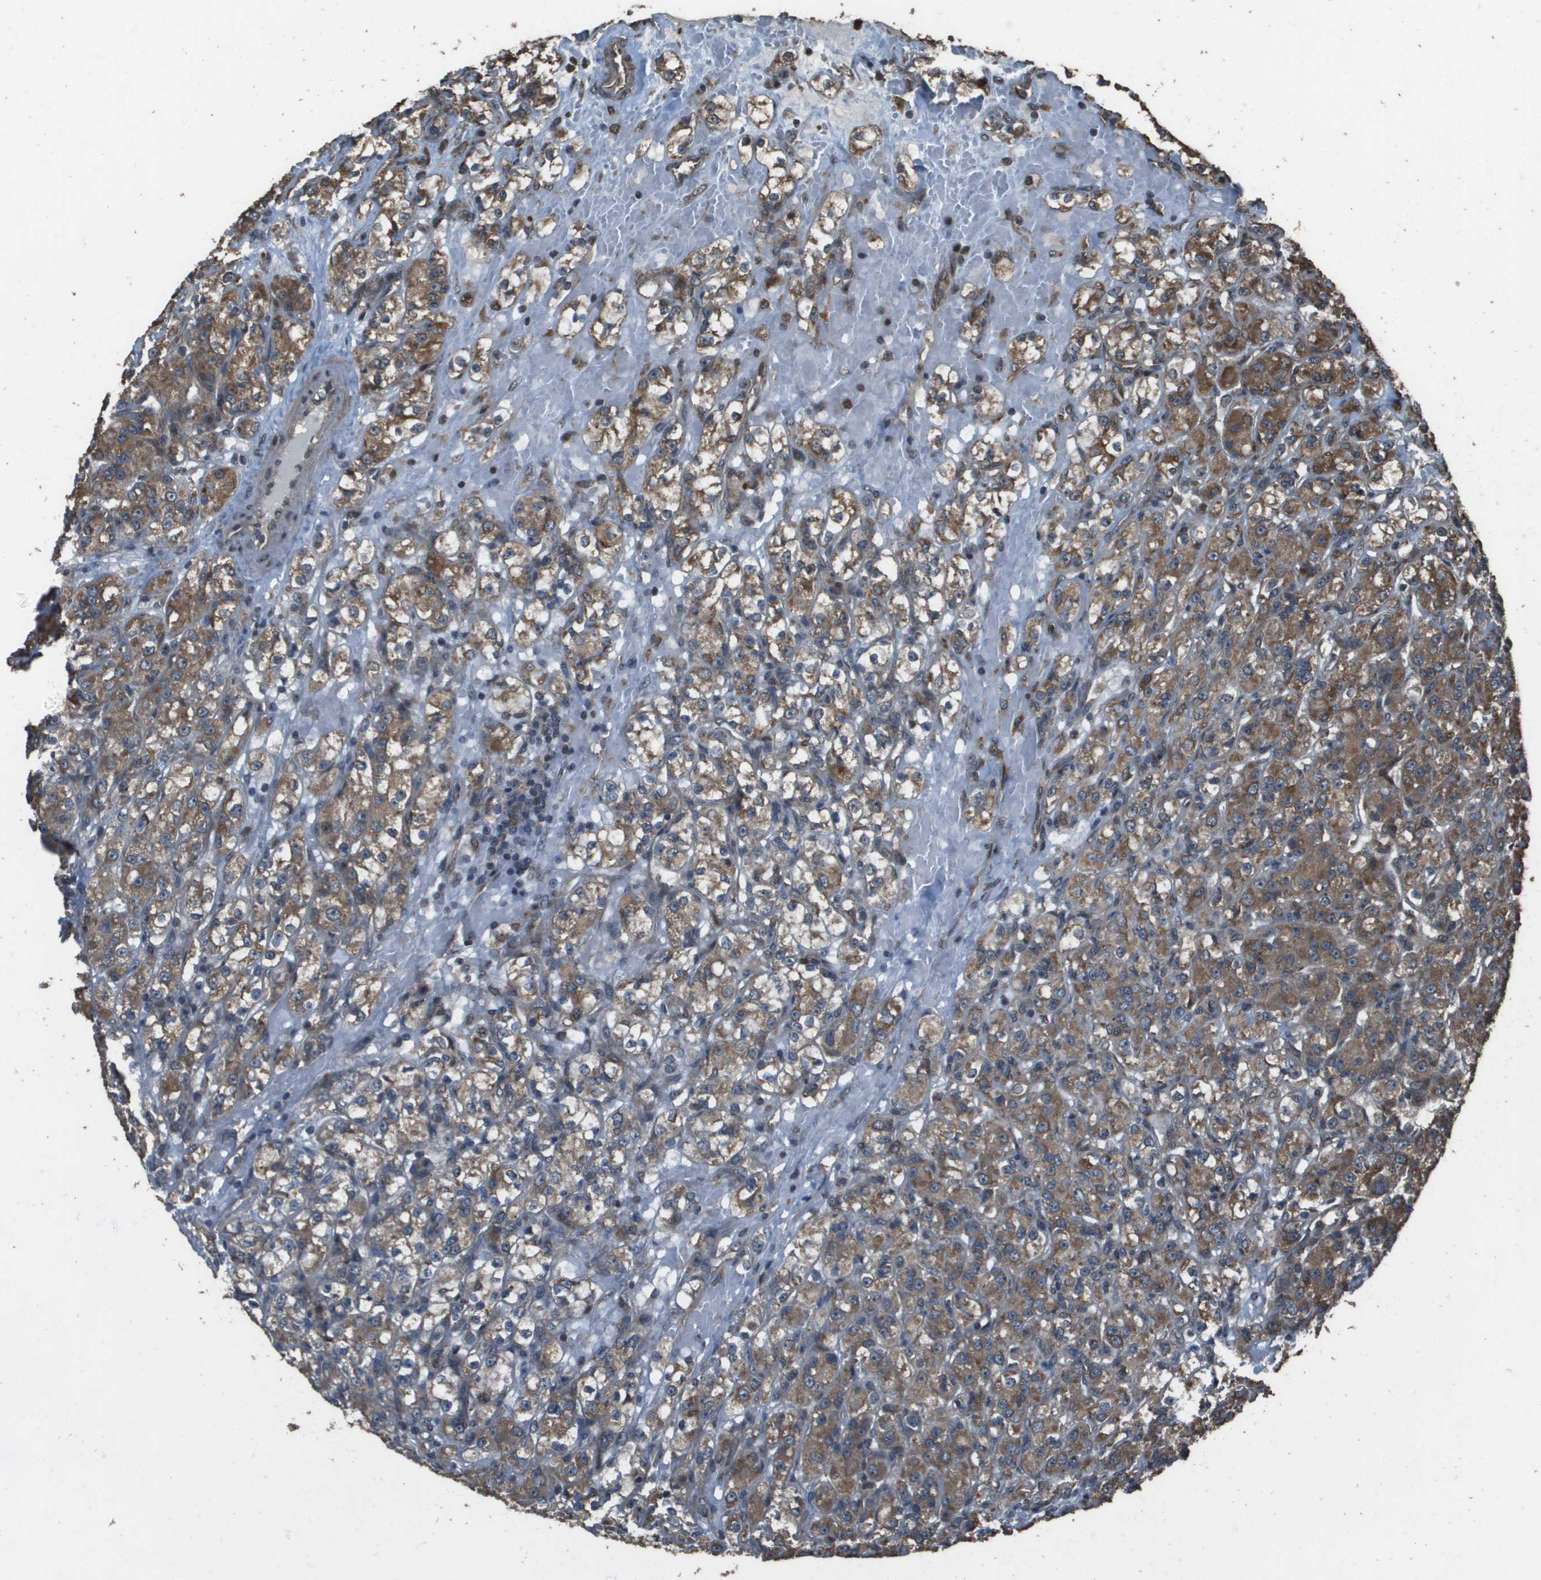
{"staining": {"intensity": "moderate", "quantity": ">75%", "location": "cytoplasmic/membranous"}, "tissue": "renal cancer", "cell_type": "Tumor cells", "image_type": "cancer", "snomed": [{"axis": "morphology", "description": "Normal tissue, NOS"}, {"axis": "morphology", "description": "Adenocarcinoma, NOS"}, {"axis": "topography", "description": "Kidney"}], "caption": "Immunohistochemical staining of renal cancer demonstrates moderate cytoplasmic/membranous protein positivity in approximately >75% of tumor cells.", "gene": "FIG4", "patient": {"sex": "male", "age": 61}}